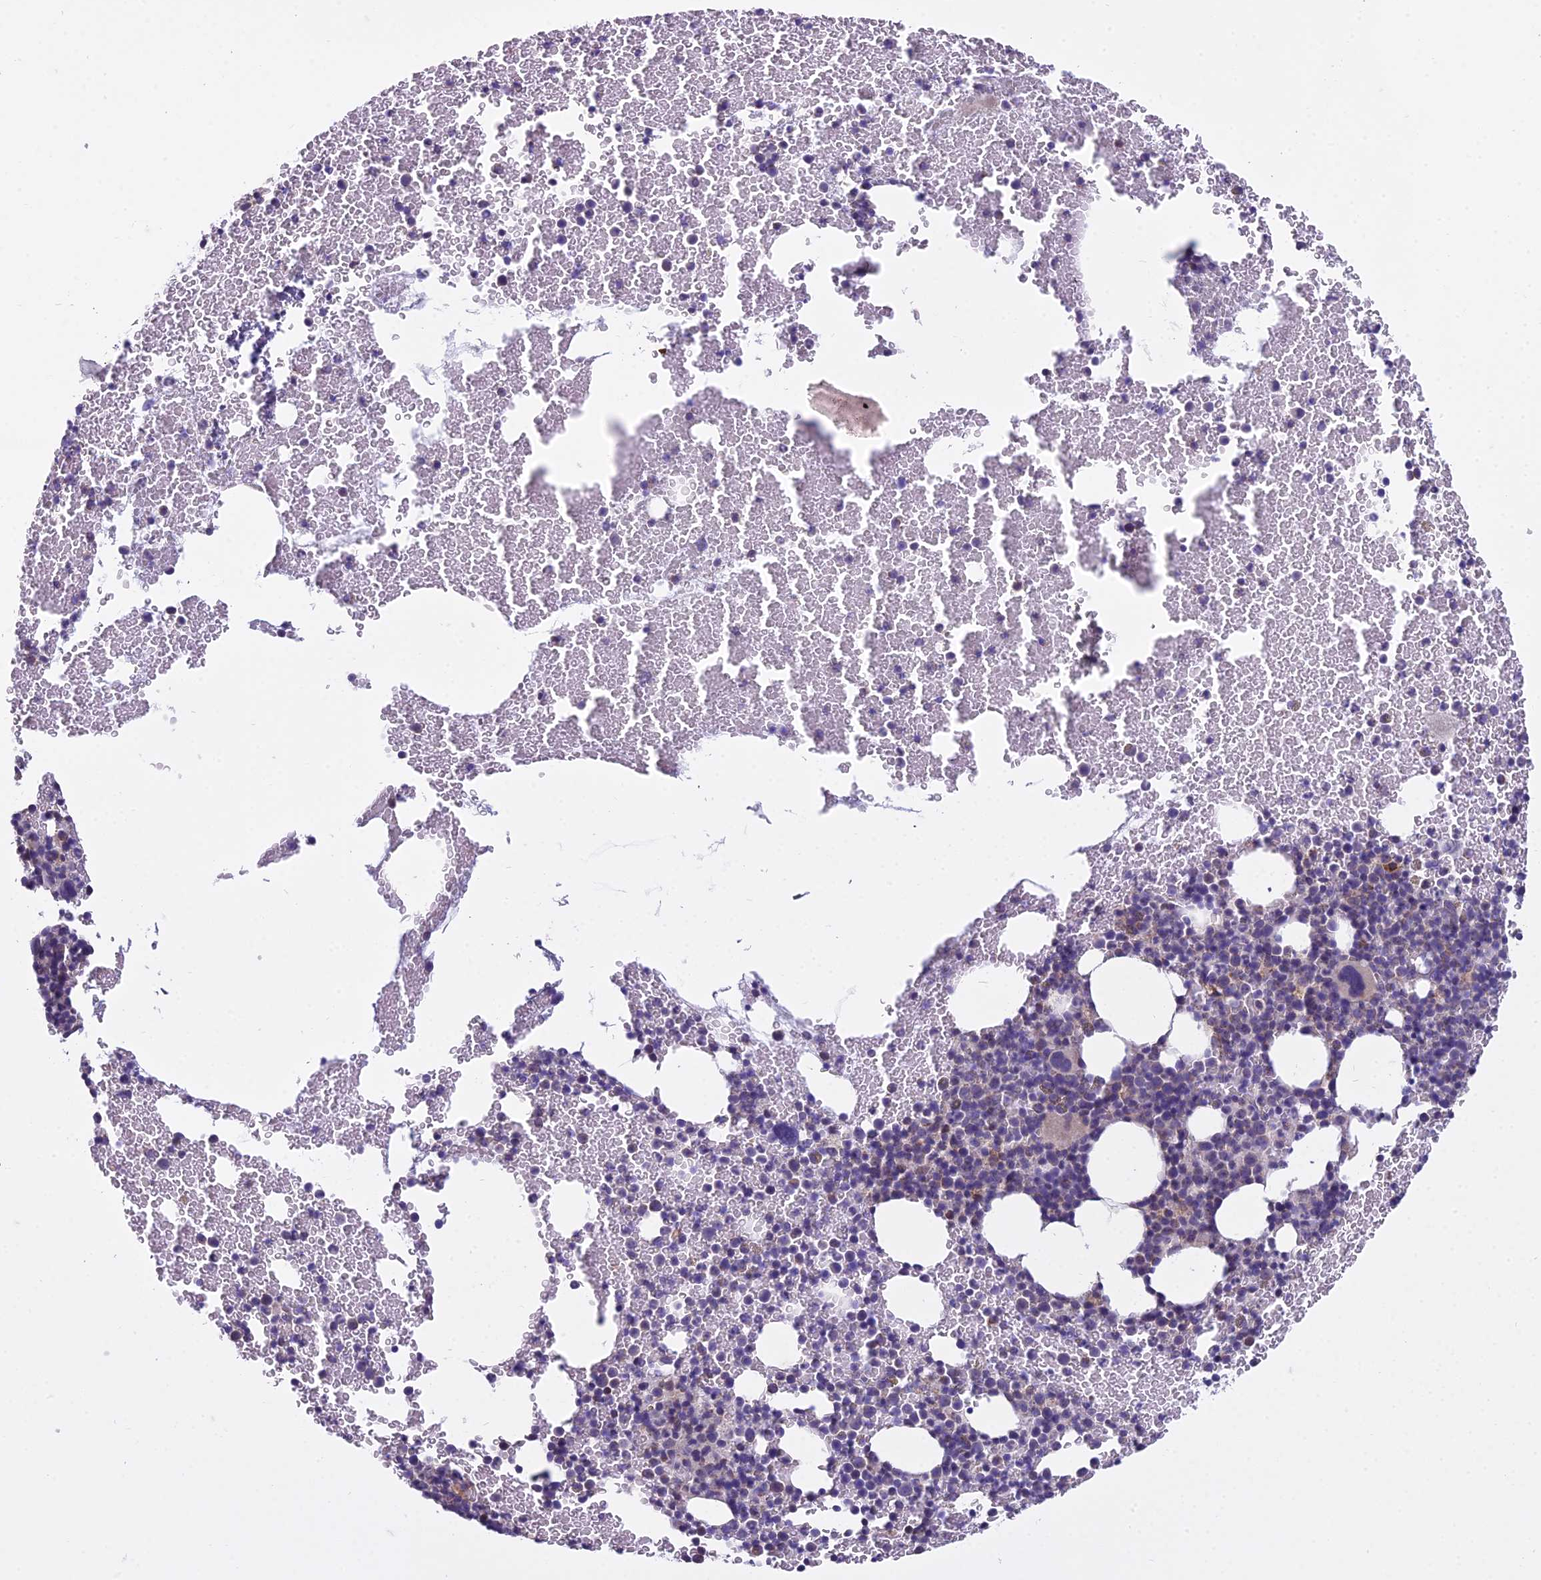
{"staining": {"intensity": "negative", "quantity": "none", "location": "none"}, "tissue": "bone marrow", "cell_type": "Hematopoietic cells", "image_type": "normal", "snomed": [{"axis": "morphology", "description": "Normal tissue, NOS"}, {"axis": "topography", "description": "Bone marrow"}], "caption": "This is a histopathology image of IHC staining of unremarkable bone marrow, which shows no positivity in hematopoietic cells. The staining is performed using DAB (3,3'-diaminobenzidine) brown chromogen with nuclei counter-stained in using hematoxylin.", "gene": "DUS2", "patient": {"sex": "male", "age": 57}}